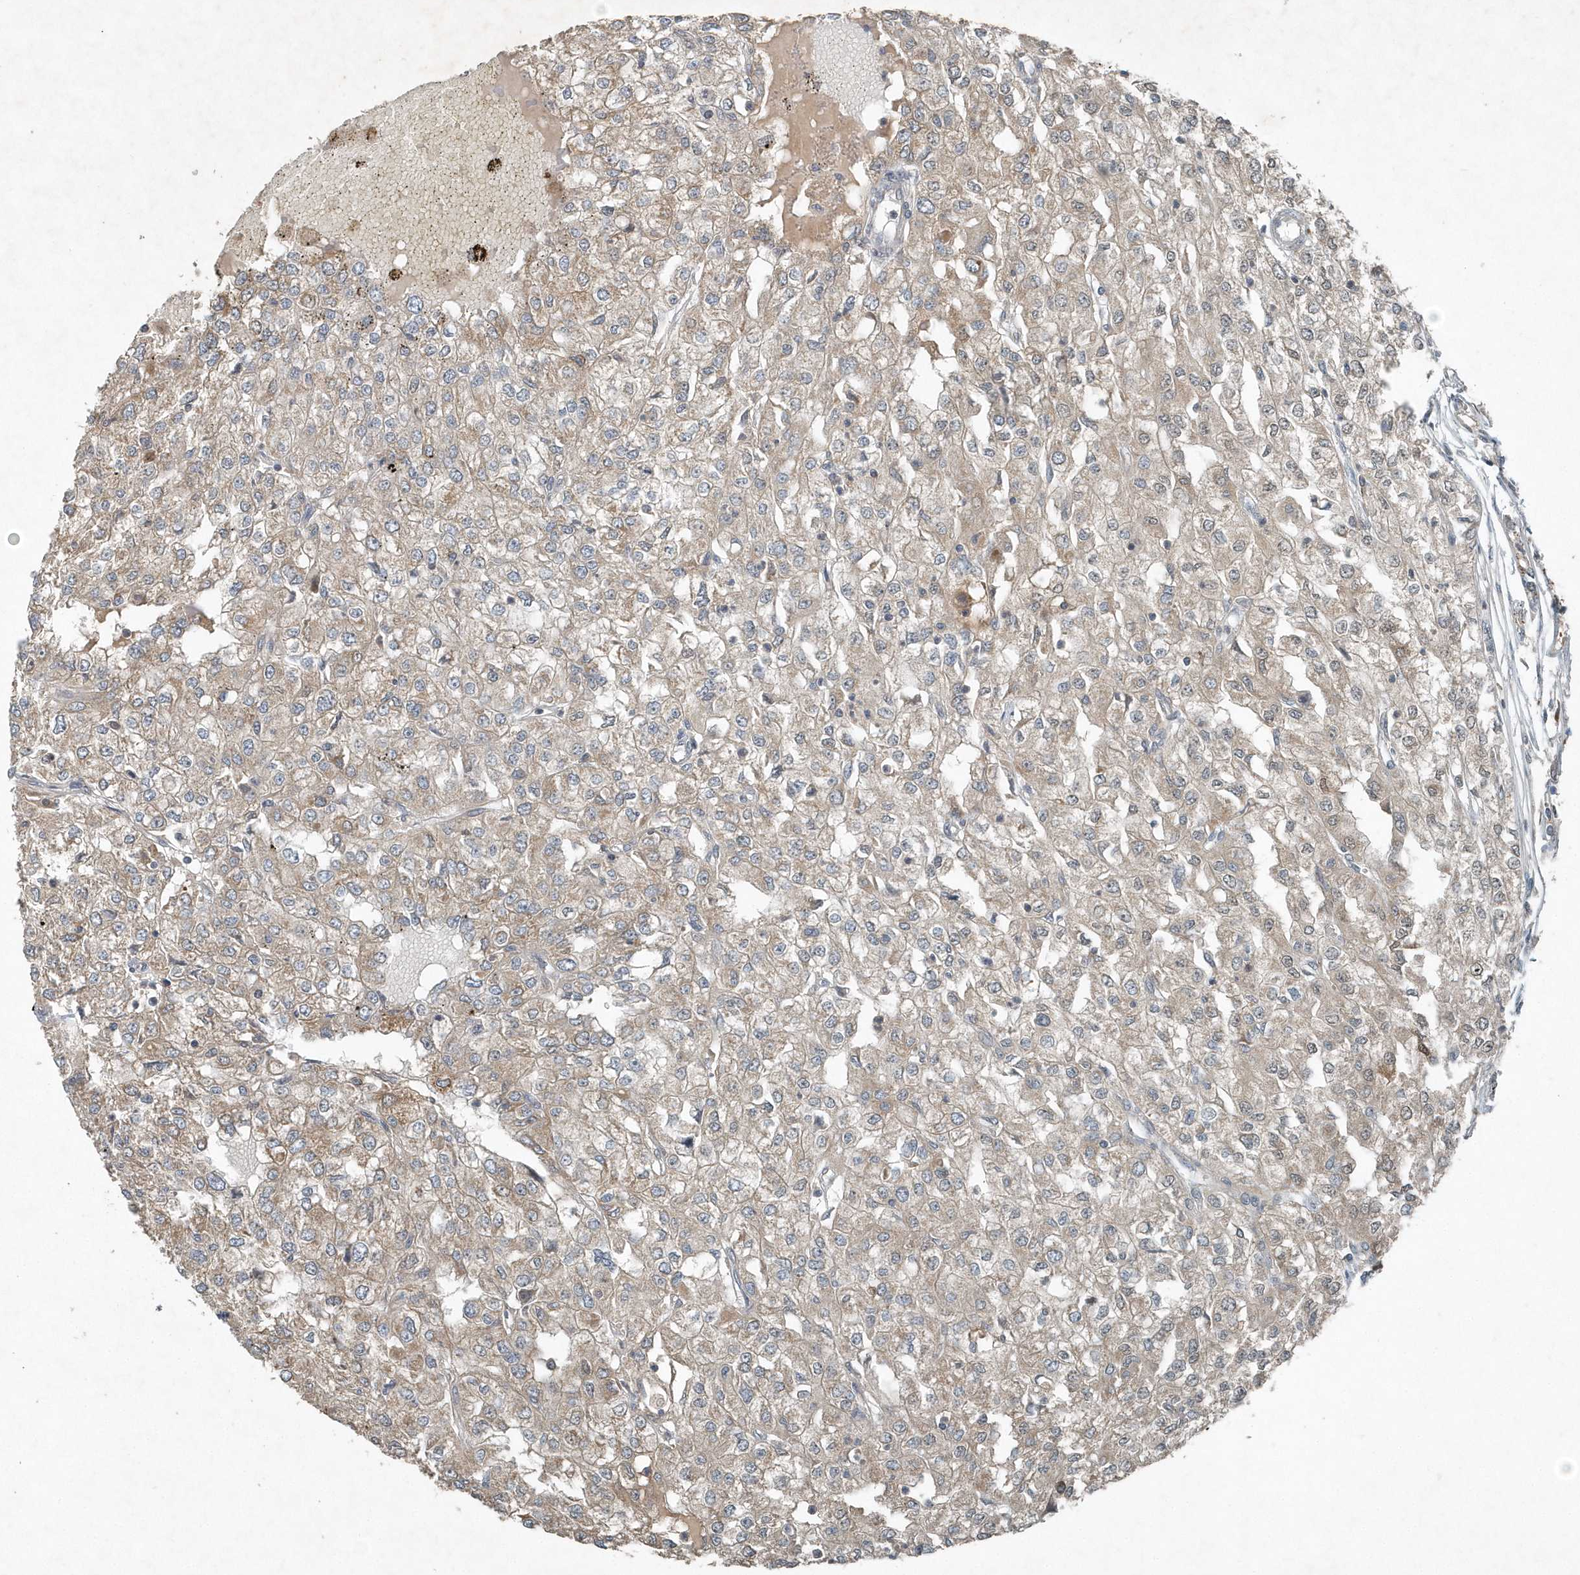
{"staining": {"intensity": "weak", "quantity": ">75%", "location": "cytoplasmic/membranous"}, "tissue": "renal cancer", "cell_type": "Tumor cells", "image_type": "cancer", "snomed": [{"axis": "morphology", "description": "Adenocarcinoma, NOS"}, {"axis": "topography", "description": "Kidney"}], "caption": "The image reveals staining of adenocarcinoma (renal), revealing weak cytoplasmic/membranous protein expression (brown color) within tumor cells. Using DAB (brown) and hematoxylin (blue) stains, captured at high magnification using brightfield microscopy.", "gene": "SCFD2", "patient": {"sex": "female", "age": 54}}